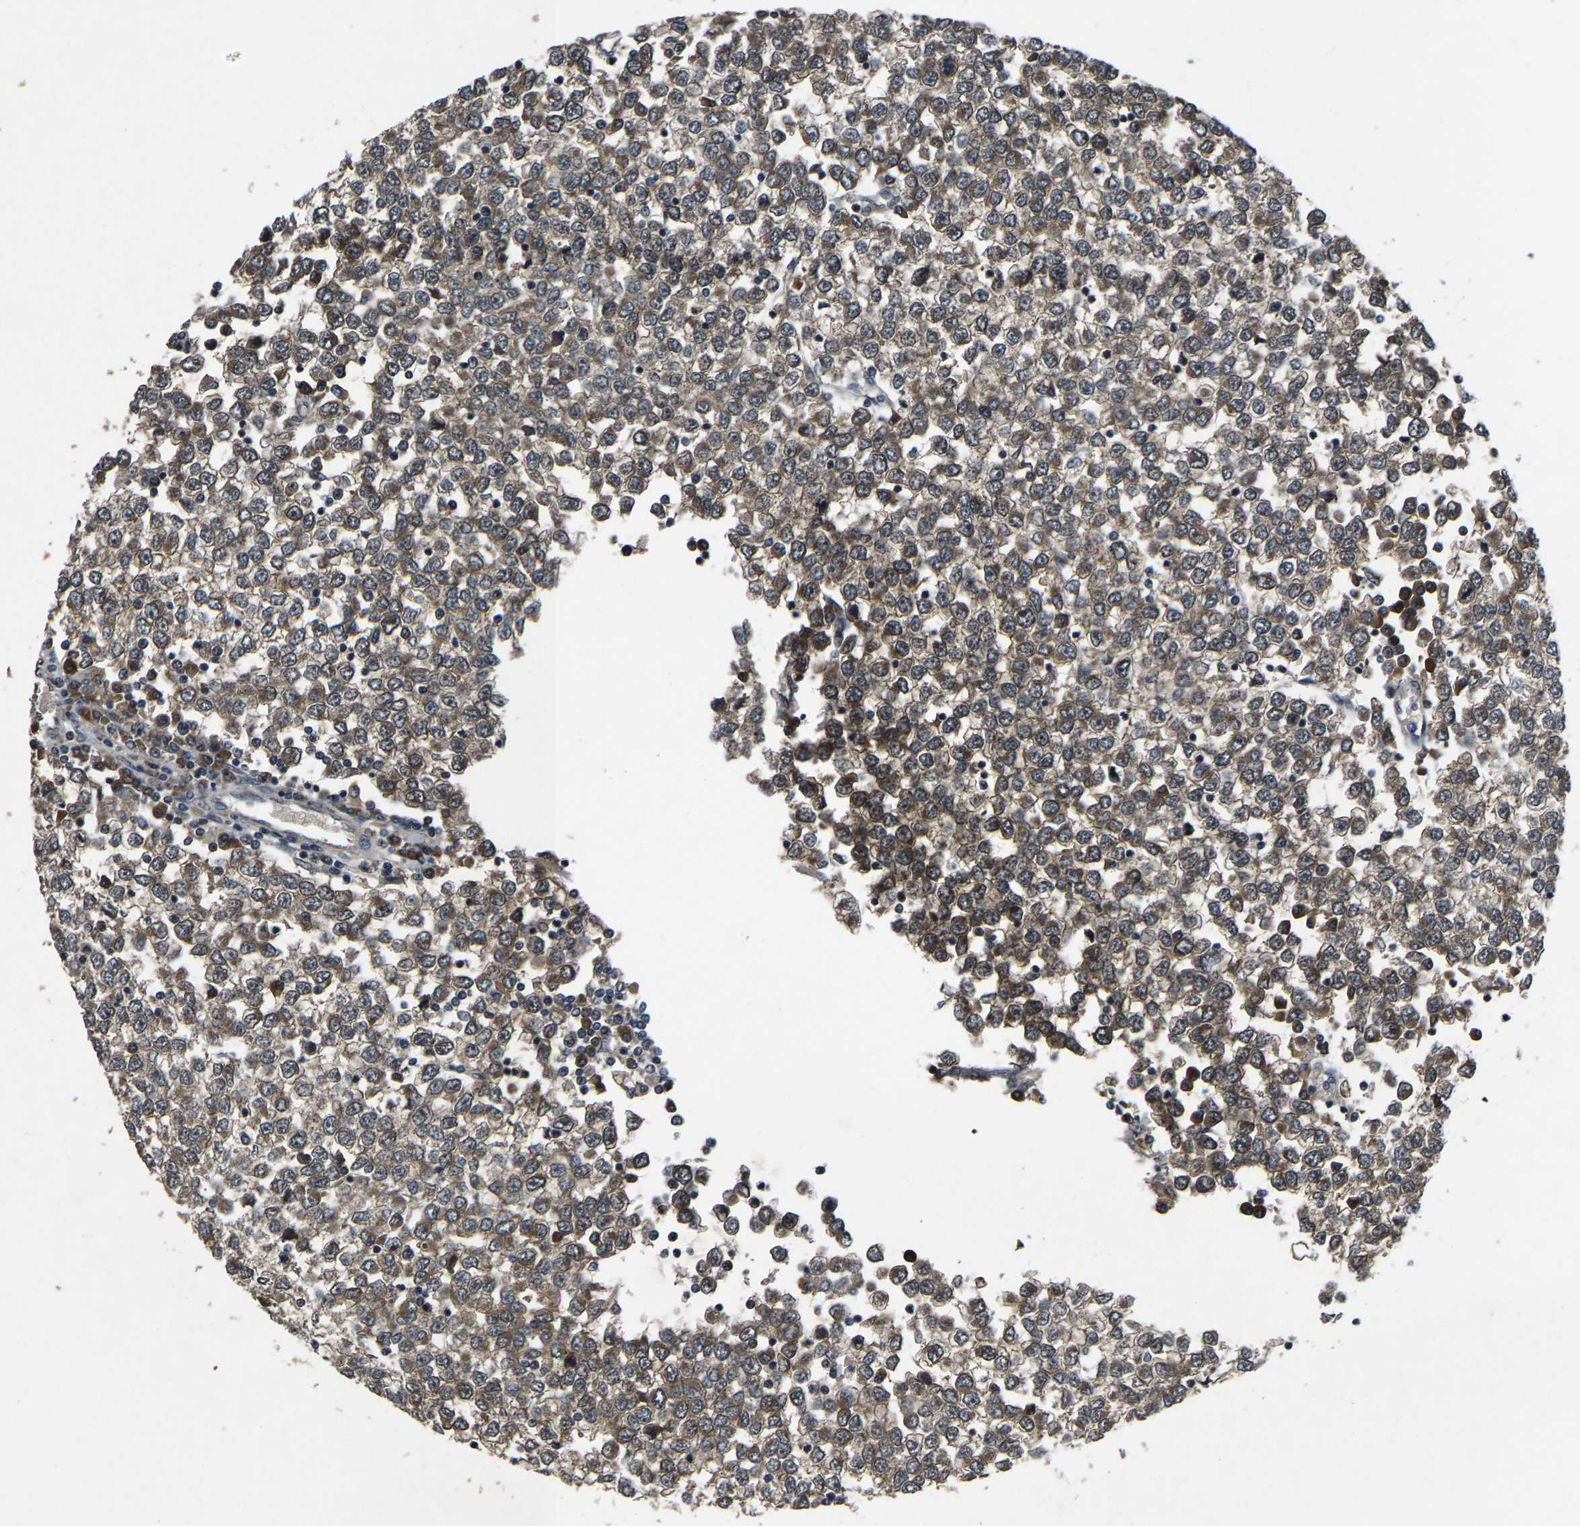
{"staining": {"intensity": "weak", "quantity": ">75%", "location": "cytoplasmic/membranous"}, "tissue": "testis cancer", "cell_type": "Tumor cells", "image_type": "cancer", "snomed": [{"axis": "morphology", "description": "Seminoma, NOS"}, {"axis": "topography", "description": "Testis"}], "caption": "A brown stain labels weak cytoplasmic/membranous expression of a protein in human testis seminoma tumor cells. (IHC, brightfield microscopy, high magnification).", "gene": "HUWE1", "patient": {"sex": "male", "age": 65}}